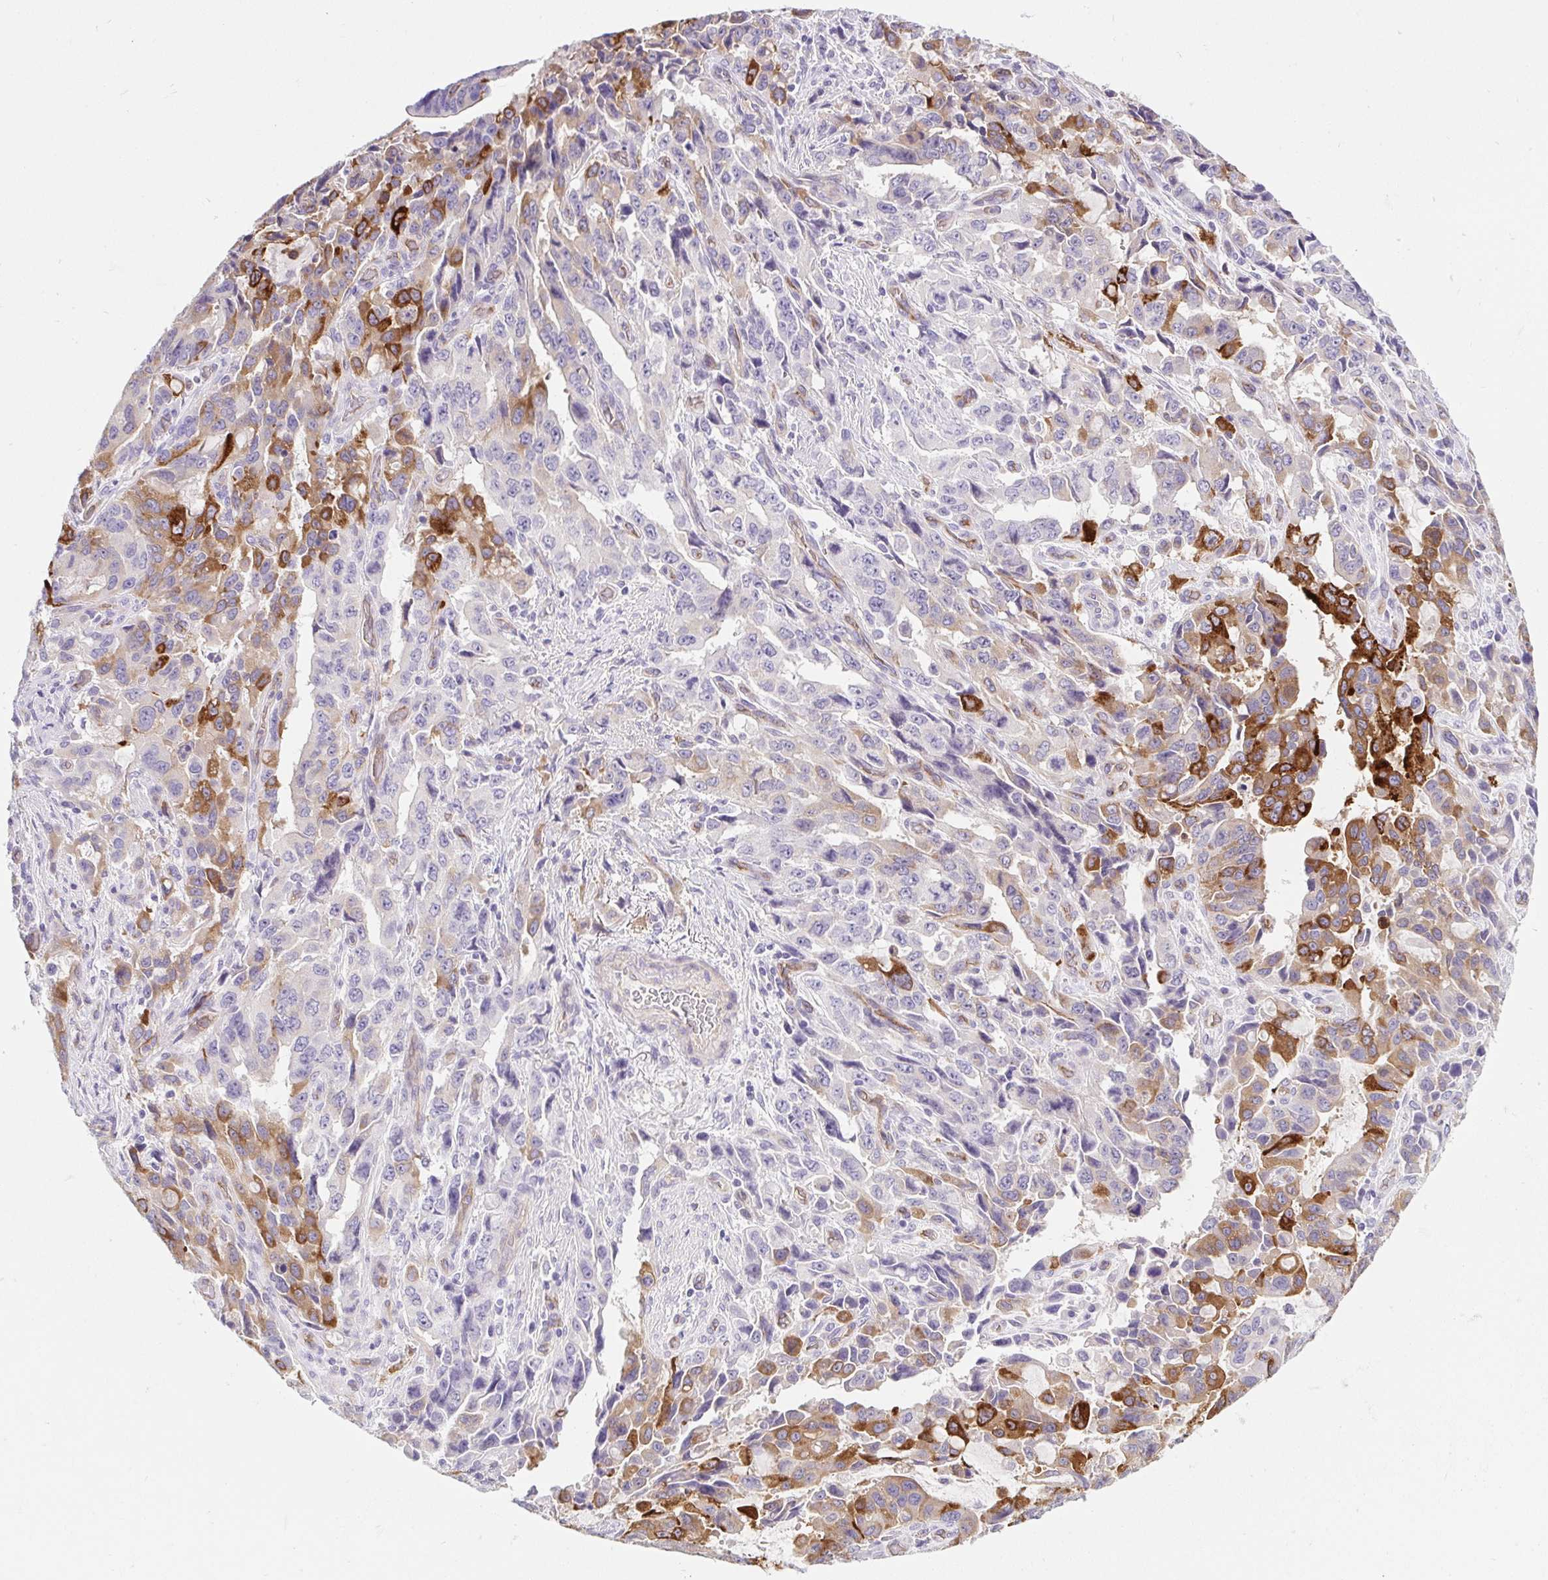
{"staining": {"intensity": "strong", "quantity": "<25%", "location": "cytoplasmic/membranous"}, "tissue": "stomach cancer", "cell_type": "Tumor cells", "image_type": "cancer", "snomed": [{"axis": "morphology", "description": "Adenocarcinoma, NOS"}, {"axis": "topography", "description": "Stomach, upper"}], "caption": "This photomicrograph reveals stomach adenocarcinoma stained with immunohistochemistry to label a protein in brown. The cytoplasmic/membranous of tumor cells show strong positivity for the protein. Nuclei are counter-stained blue.", "gene": "BCAS1", "patient": {"sex": "male", "age": 85}}